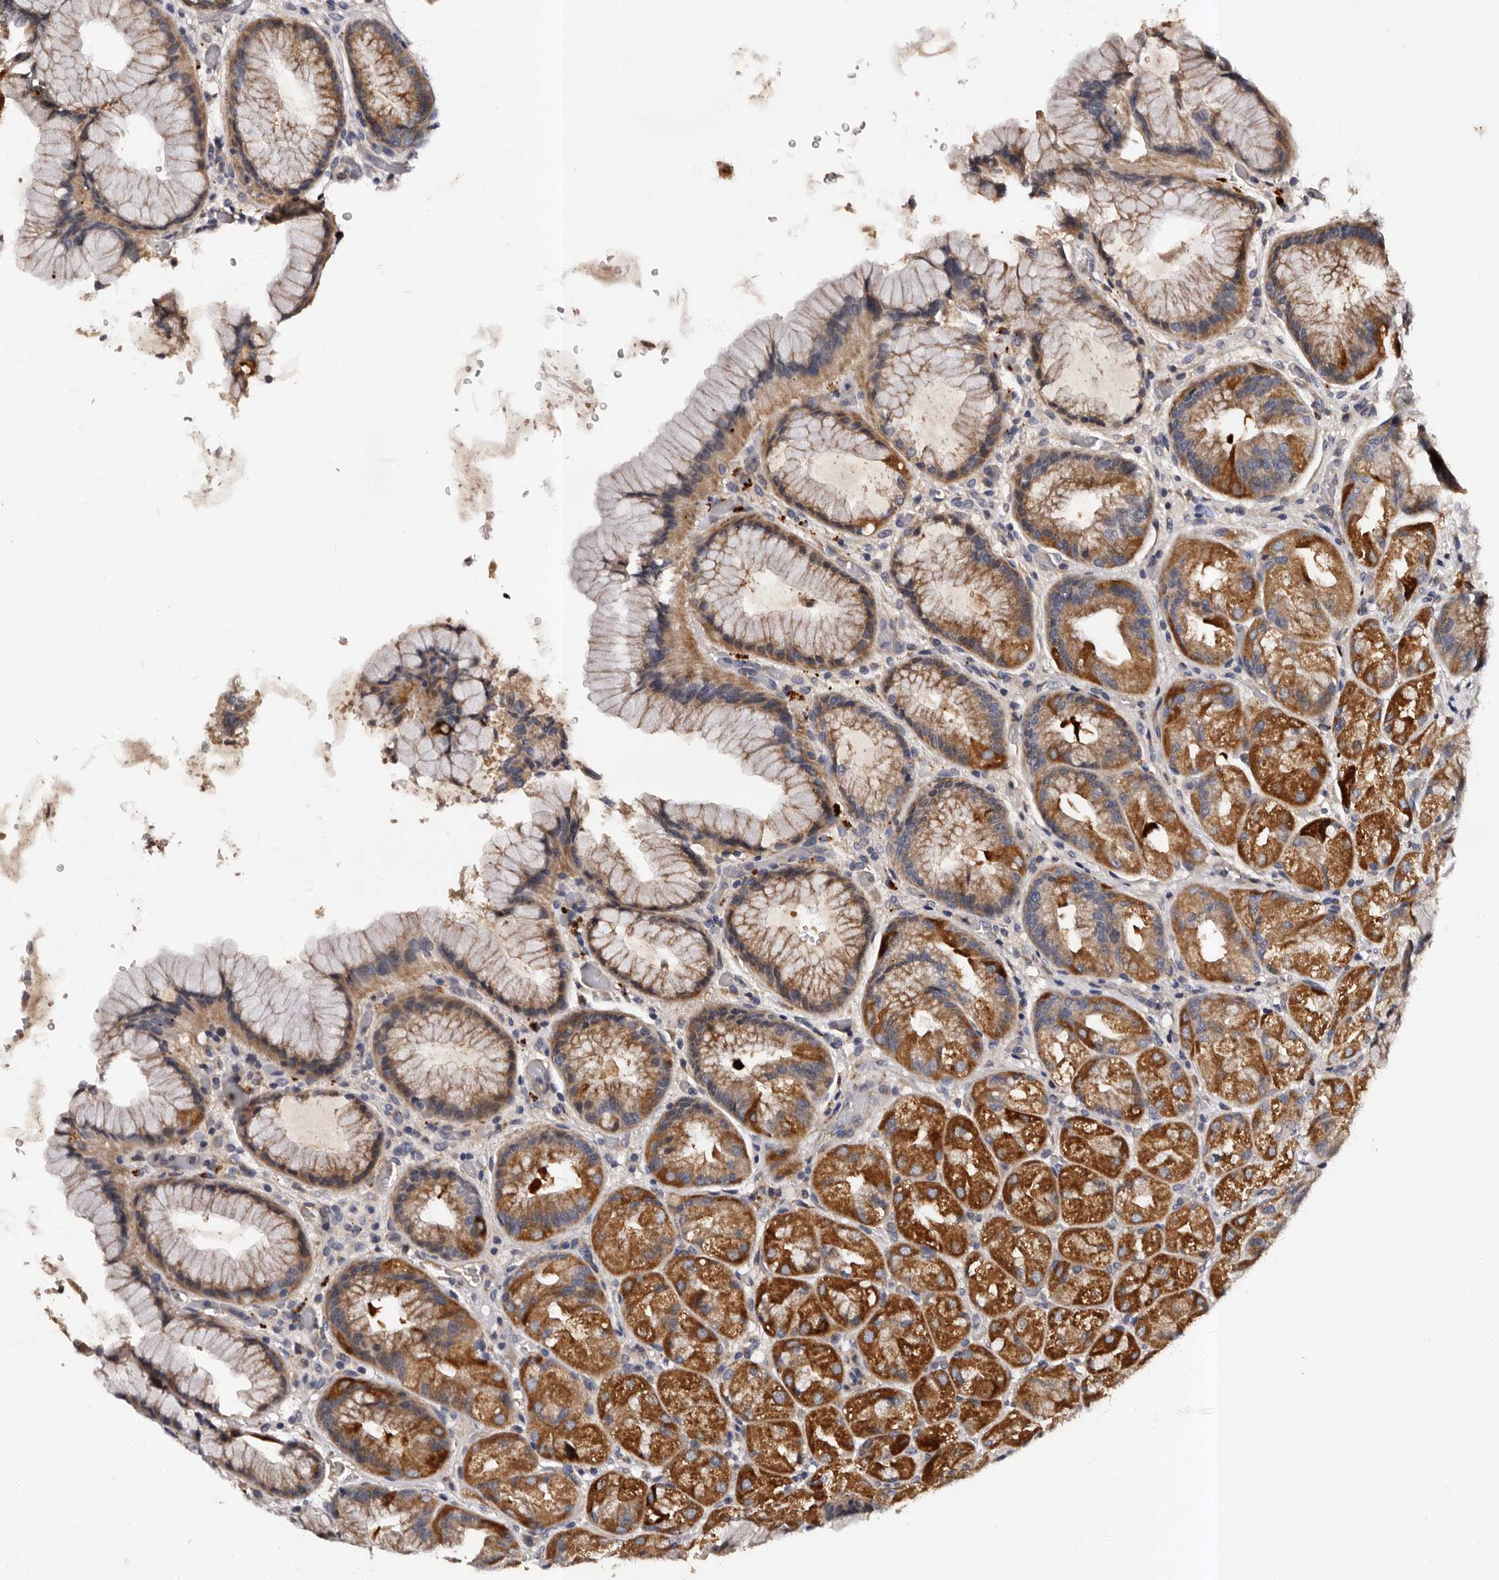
{"staining": {"intensity": "moderate", "quantity": ">75%", "location": "cytoplasmic/membranous"}, "tissue": "stomach", "cell_type": "Glandular cells", "image_type": "normal", "snomed": [{"axis": "morphology", "description": "Normal tissue, NOS"}, {"axis": "topography", "description": "Stomach, upper"}, {"axis": "topography", "description": "Stomach"}], "caption": "The photomicrograph demonstrates a brown stain indicating the presence of a protein in the cytoplasmic/membranous of glandular cells in stomach. (Stains: DAB (3,3'-diaminobenzidine) in brown, nuclei in blue, Microscopy: brightfield microscopy at high magnification).", "gene": "ADCK5", "patient": {"sex": "male", "age": 48}}